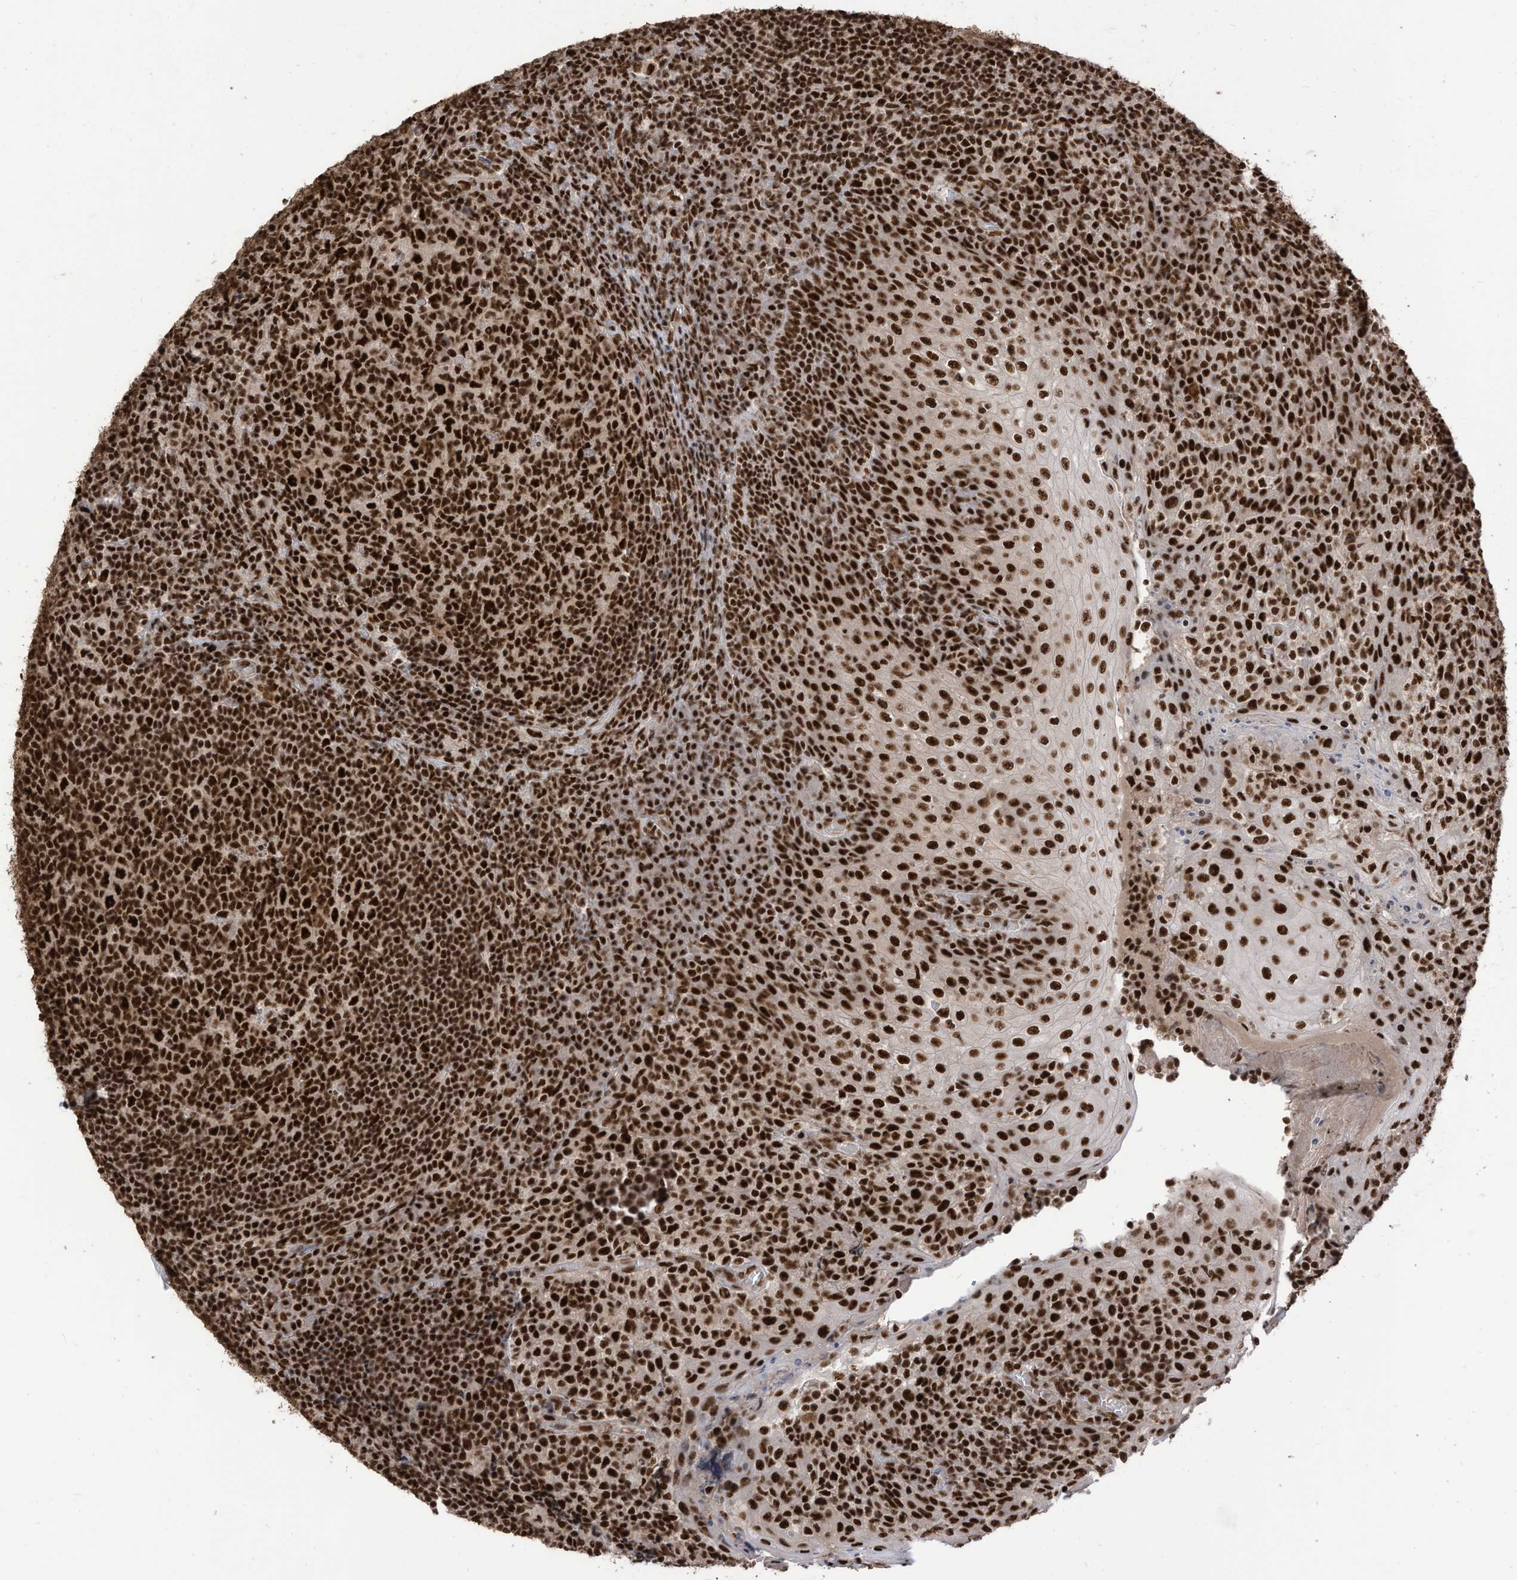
{"staining": {"intensity": "strong", "quantity": ">75%", "location": "nuclear"}, "tissue": "tonsil", "cell_type": "Germinal center cells", "image_type": "normal", "snomed": [{"axis": "morphology", "description": "Normal tissue, NOS"}, {"axis": "topography", "description": "Tonsil"}], "caption": "Immunohistochemistry staining of benign tonsil, which exhibits high levels of strong nuclear expression in about >75% of germinal center cells indicating strong nuclear protein positivity. The staining was performed using DAB (brown) for protein detection and nuclei were counterstained in hematoxylin (blue).", "gene": "SF3A3", "patient": {"sex": "female", "age": 19}}